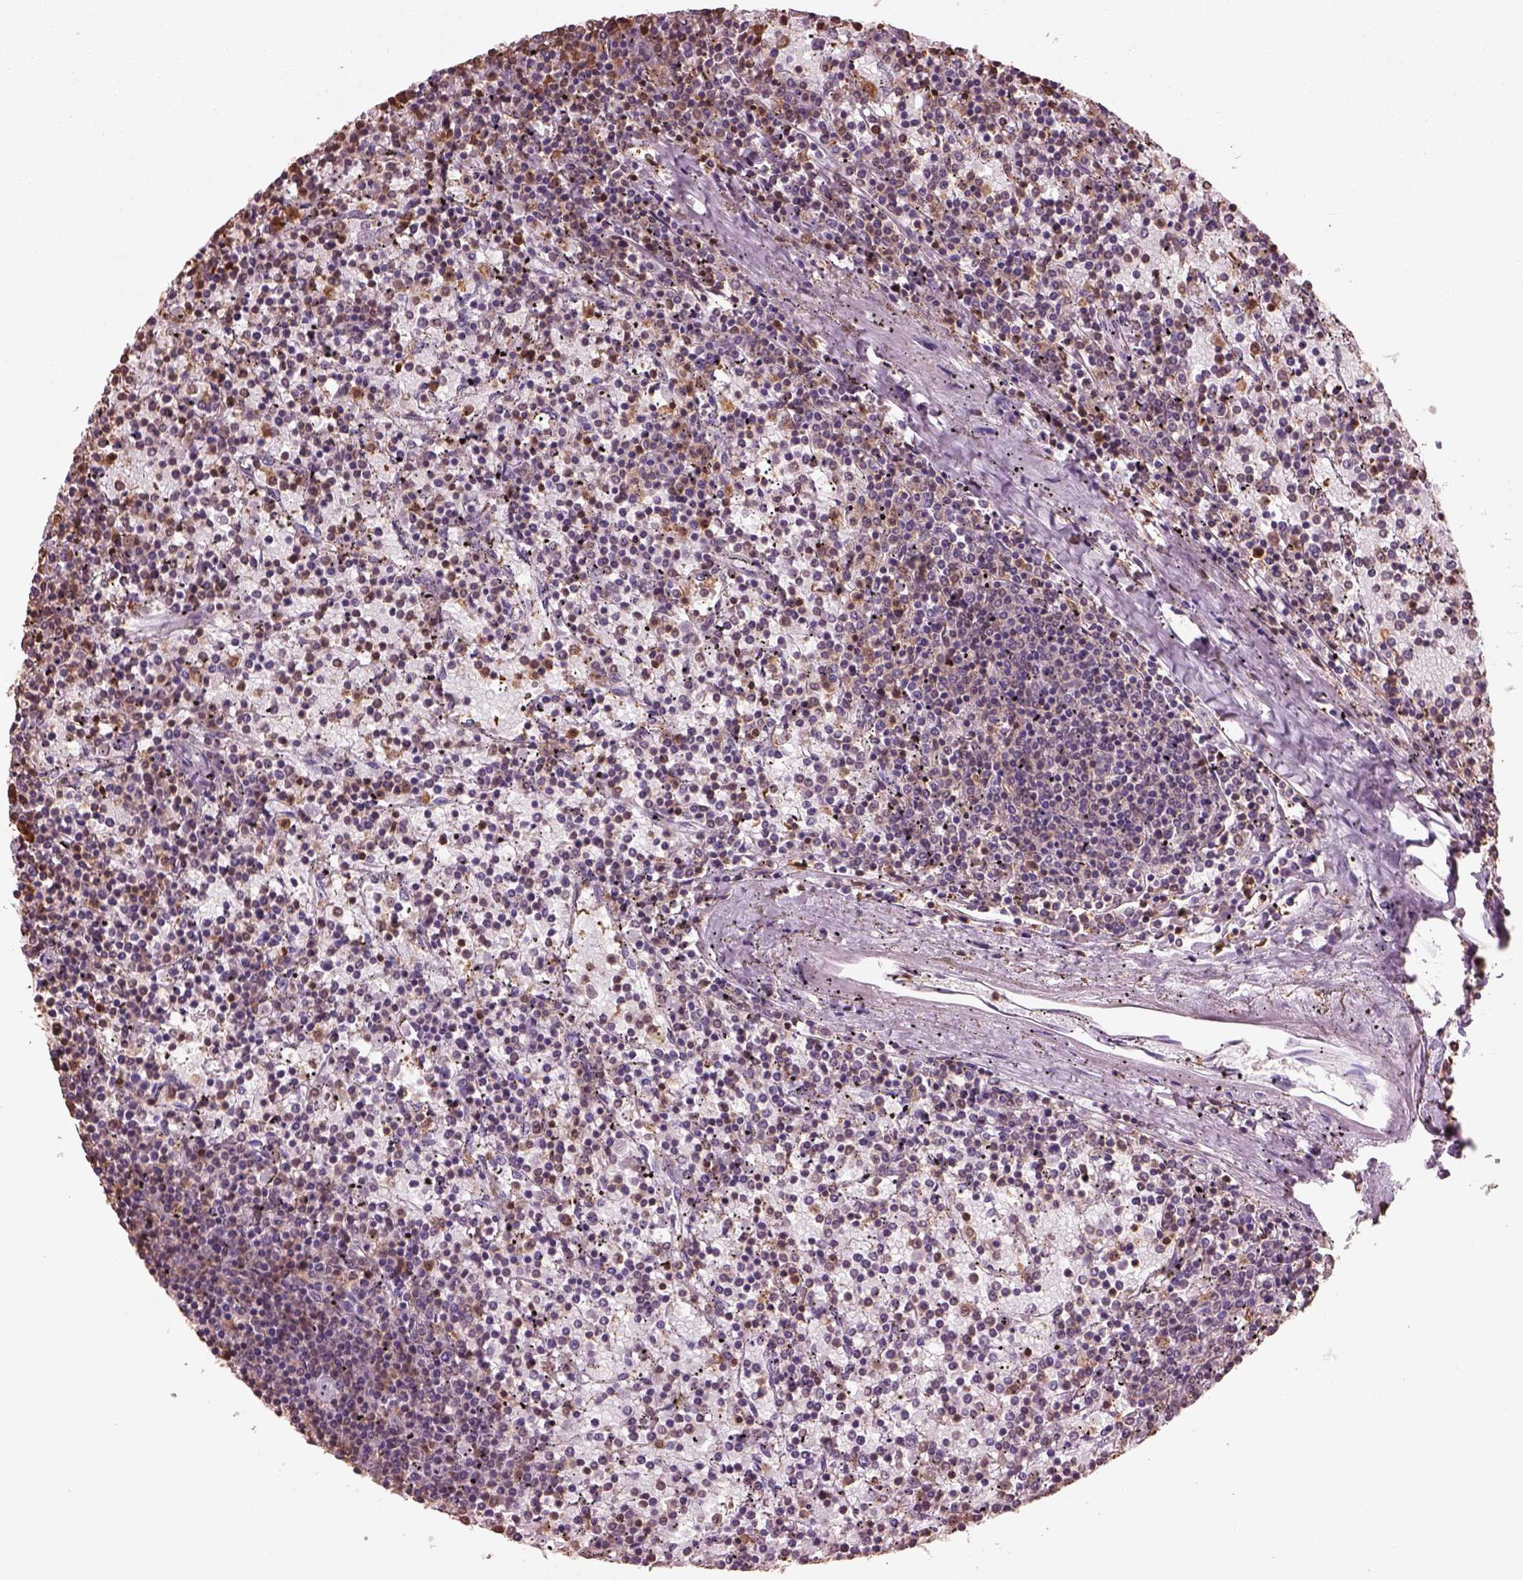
{"staining": {"intensity": "weak", "quantity": "<25%", "location": "cytoplasmic/membranous,nuclear"}, "tissue": "lymphoma", "cell_type": "Tumor cells", "image_type": "cancer", "snomed": [{"axis": "morphology", "description": "Malignant lymphoma, non-Hodgkin's type, Low grade"}, {"axis": "topography", "description": "Spleen"}], "caption": "High power microscopy photomicrograph of an immunohistochemistry histopathology image of malignant lymphoma, non-Hodgkin's type (low-grade), revealing no significant positivity in tumor cells.", "gene": "IL31RA", "patient": {"sex": "female", "age": 77}}